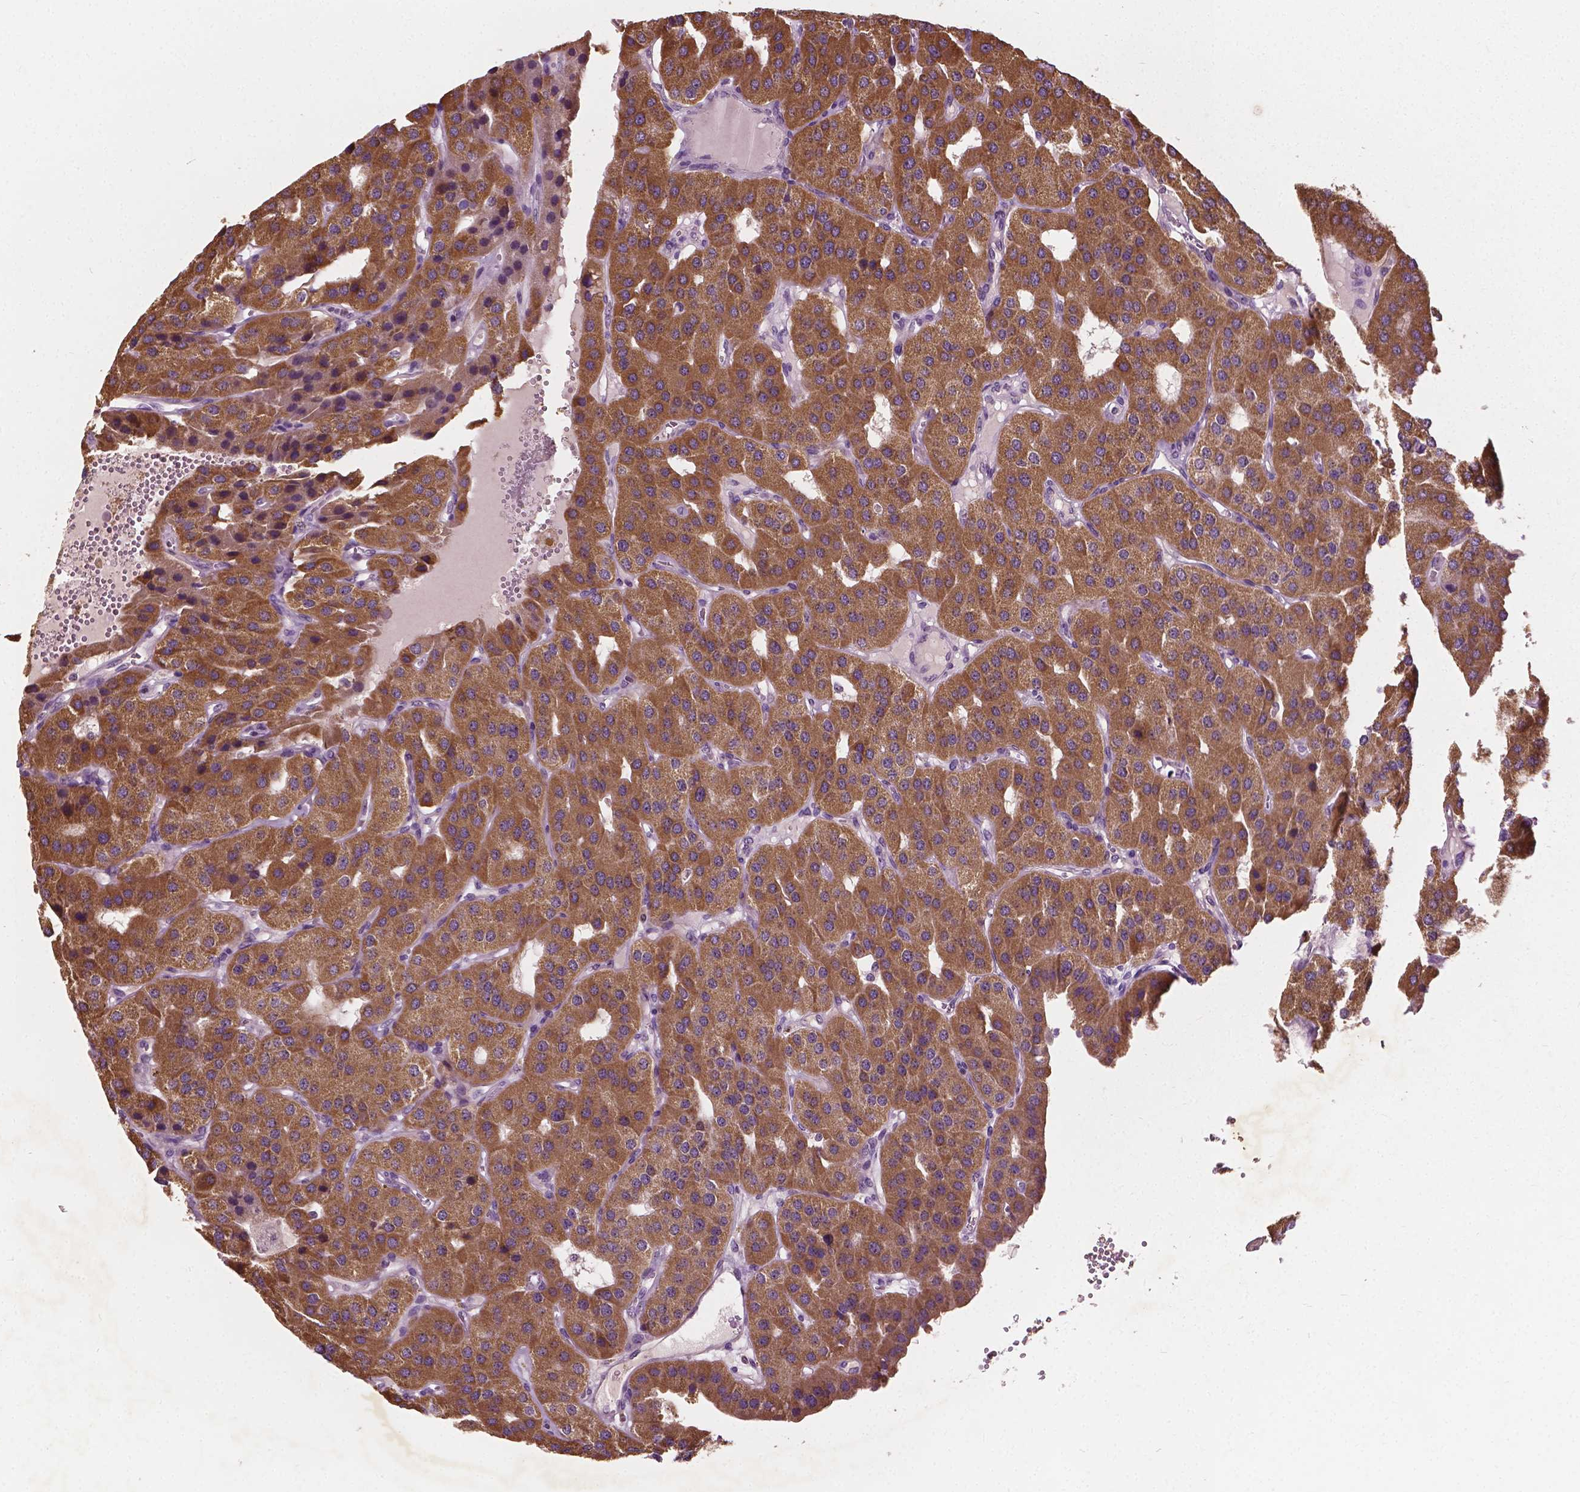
{"staining": {"intensity": "moderate", "quantity": ">75%", "location": "cytoplasmic/membranous"}, "tissue": "parathyroid gland", "cell_type": "Glandular cells", "image_type": "normal", "snomed": [{"axis": "morphology", "description": "Normal tissue, NOS"}, {"axis": "morphology", "description": "Adenoma, NOS"}, {"axis": "topography", "description": "Parathyroid gland"}], "caption": "A brown stain highlights moderate cytoplasmic/membranous expression of a protein in glandular cells of unremarkable human parathyroid gland. (DAB = brown stain, brightfield microscopy at high magnification).", "gene": "ODF3L2", "patient": {"sex": "female", "age": 86}}